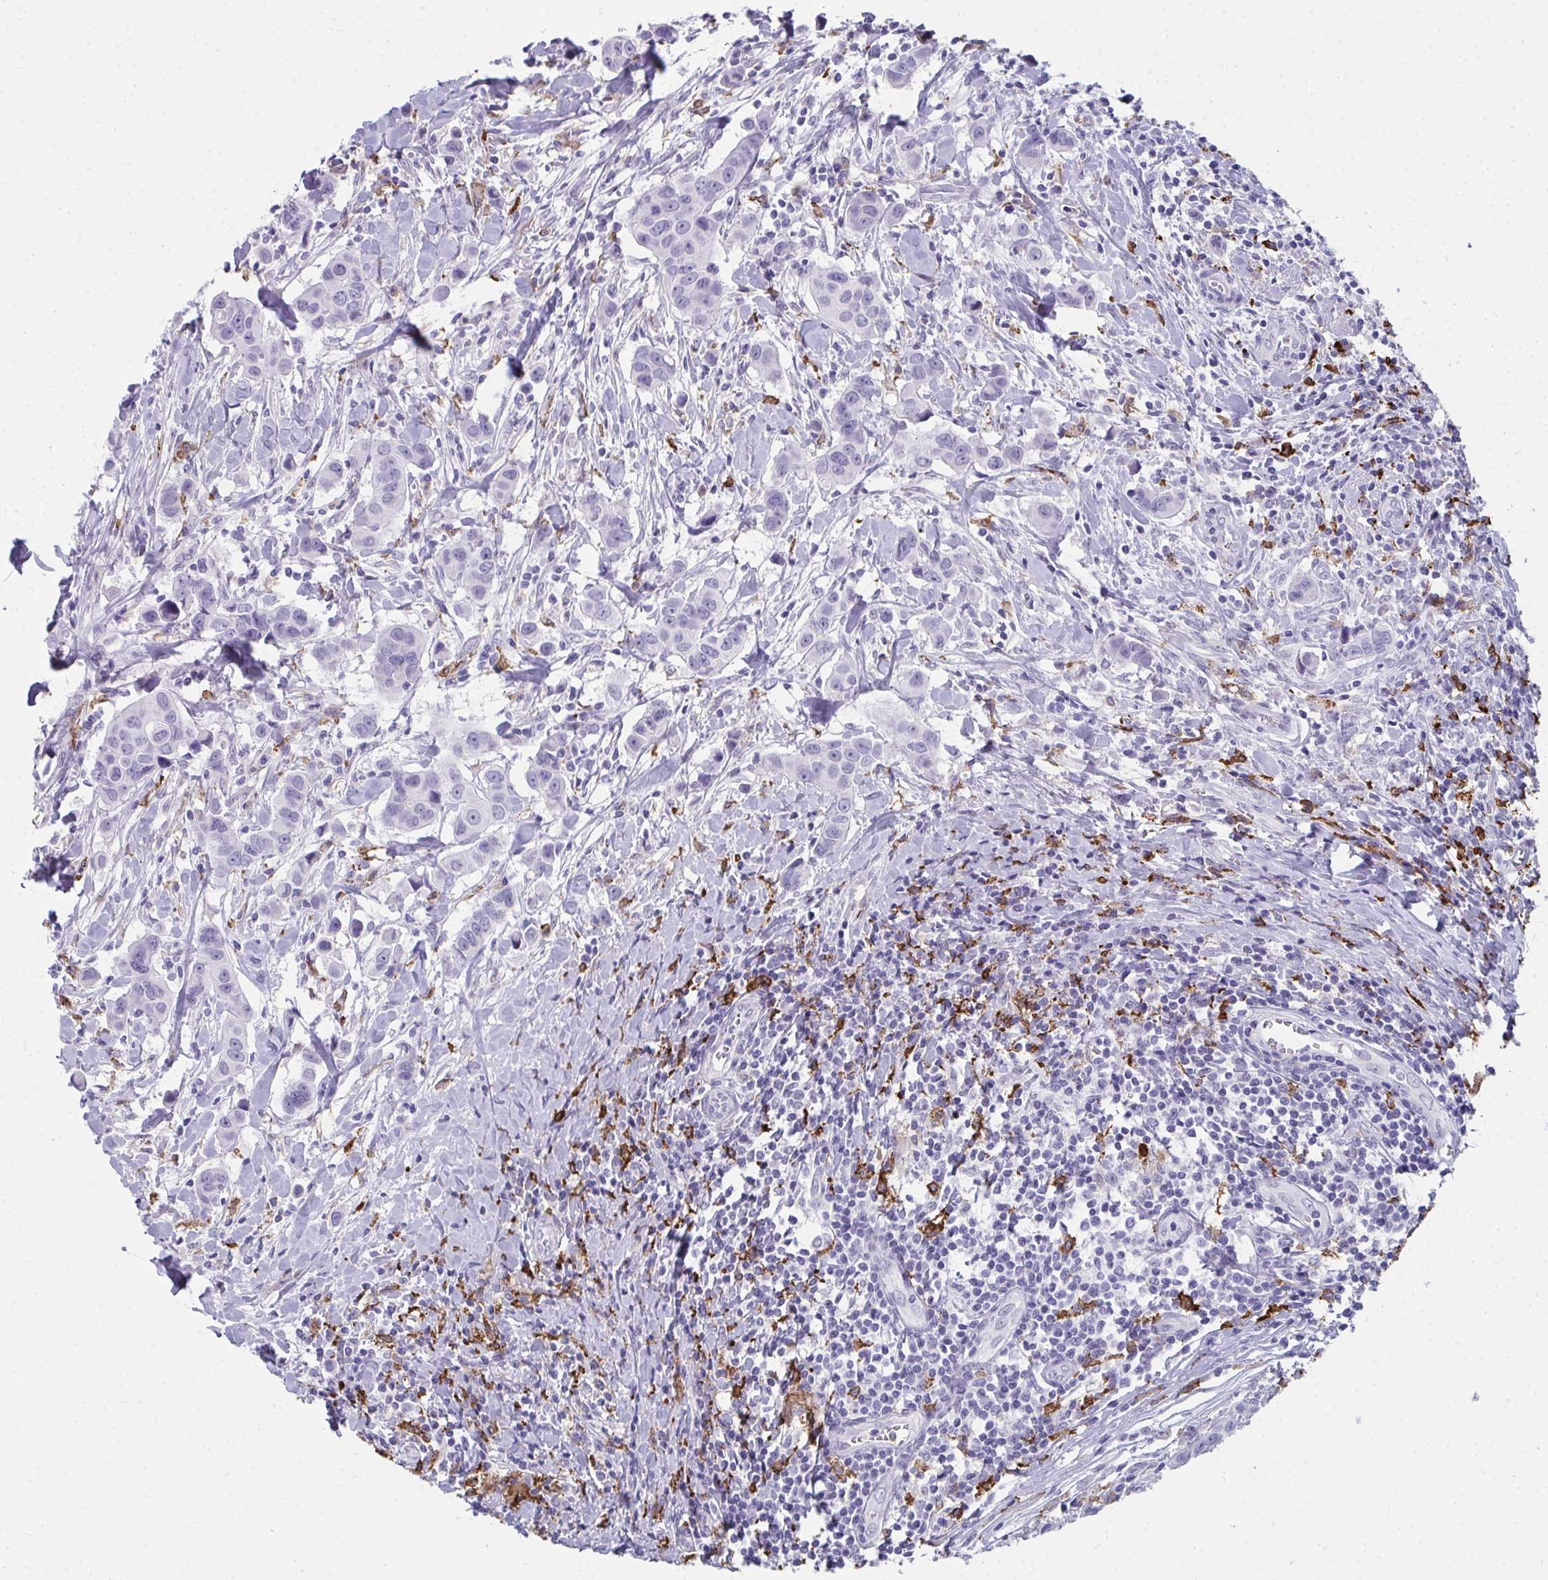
{"staining": {"intensity": "negative", "quantity": "none", "location": "none"}, "tissue": "breast cancer", "cell_type": "Tumor cells", "image_type": "cancer", "snomed": [{"axis": "morphology", "description": "Duct carcinoma"}, {"axis": "topography", "description": "Breast"}], "caption": "DAB immunohistochemical staining of infiltrating ductal carcinoma (breast) reveals no significant expression in tumor cells.", "gene": "CD163", "patient": {"sex": "female", "age": 24}}